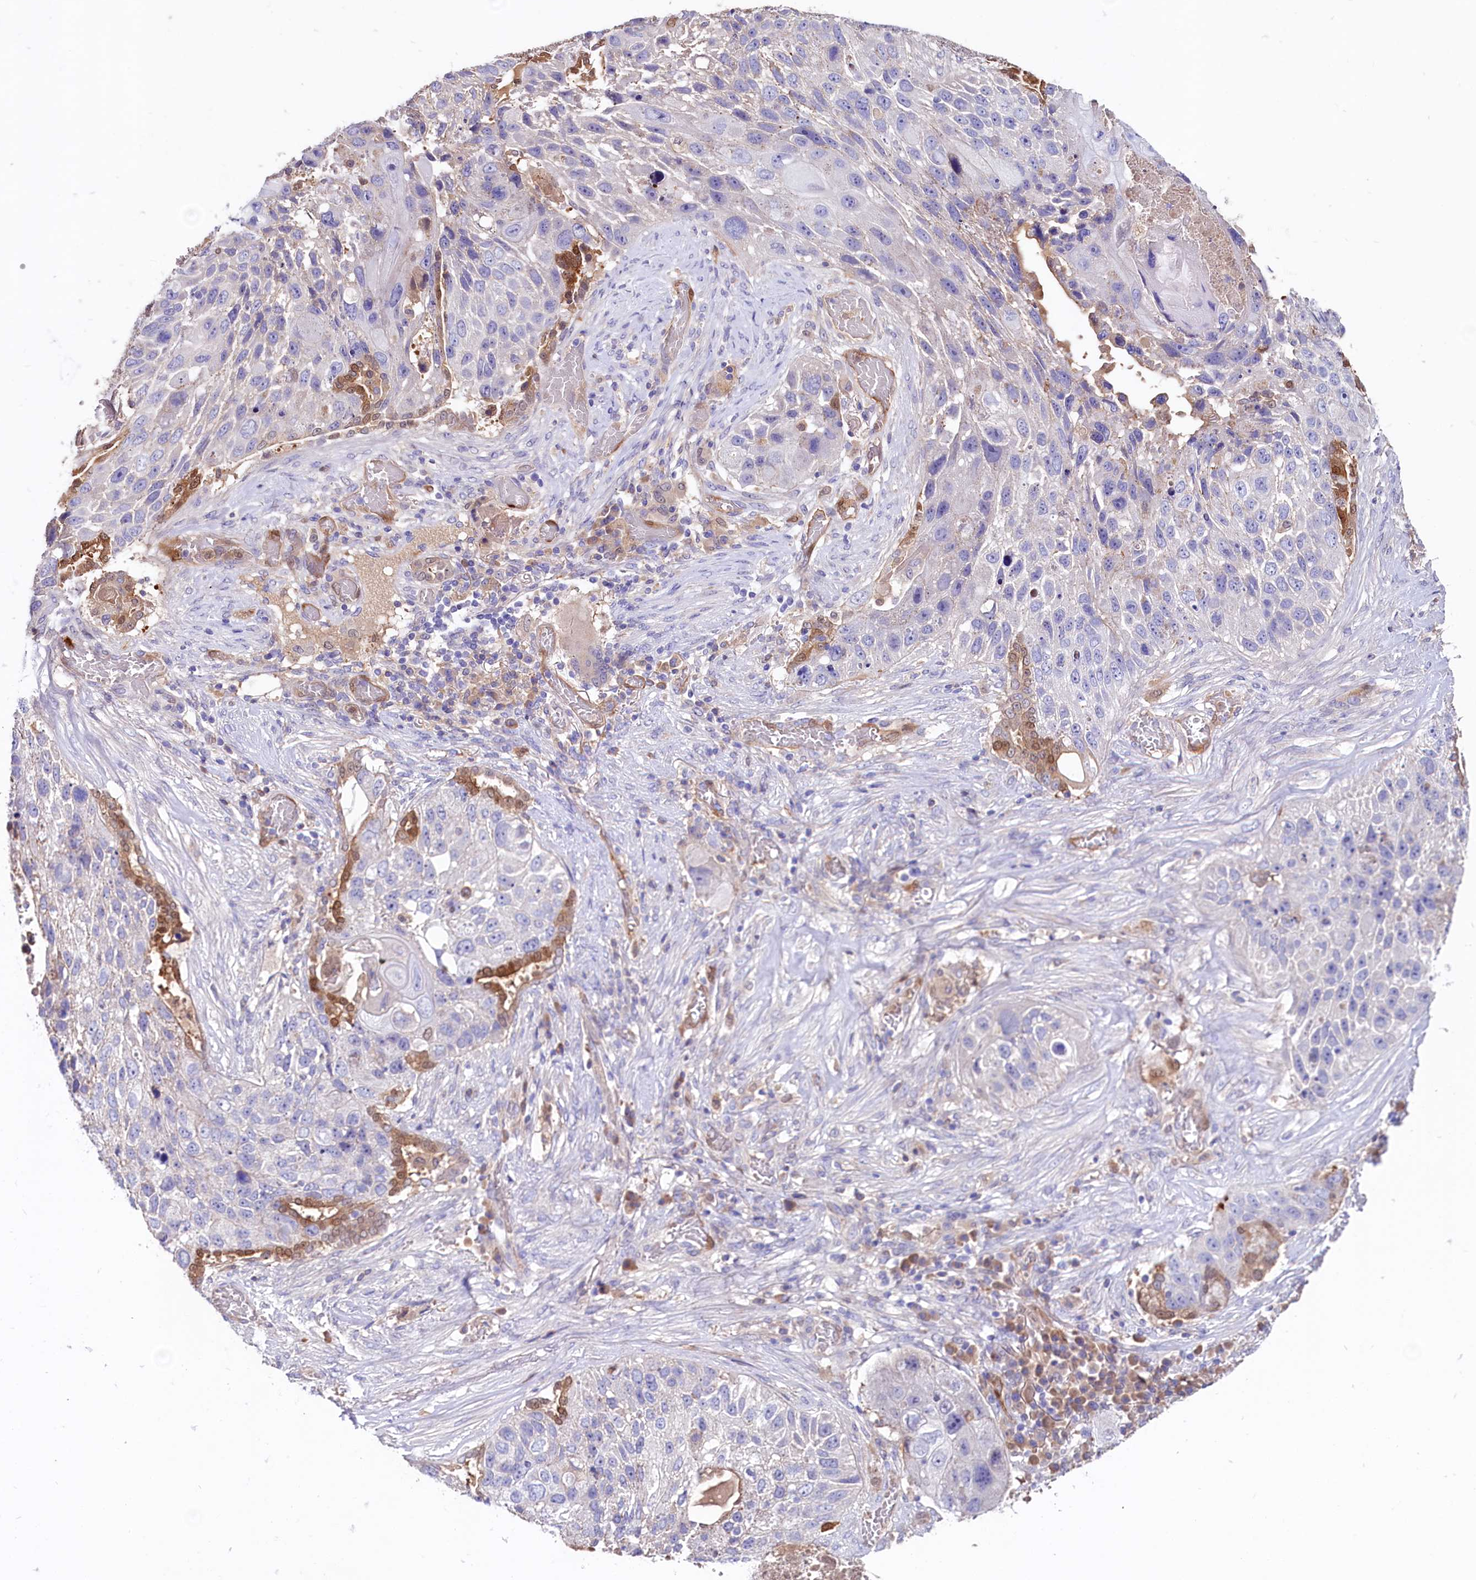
{"staining": {"intensity": "negative", "quantity": "none", "location": "none"}, "tissue": "lung cancer", "cell_type": "Tumor cells", "image_type": "cancer", "snomed": [{"axis": "morphology", "description": "Squamous cell carcinoma, NOS"}, {"axis": "topography", "description": "Lung"}], "caption": "This is a histopathology image of IHC staining of lung squamous cell carcinoma, which shows no staining in tumor cells.", "gene": "IL17RD", "patient": {"sex": "male", "age": 61}}